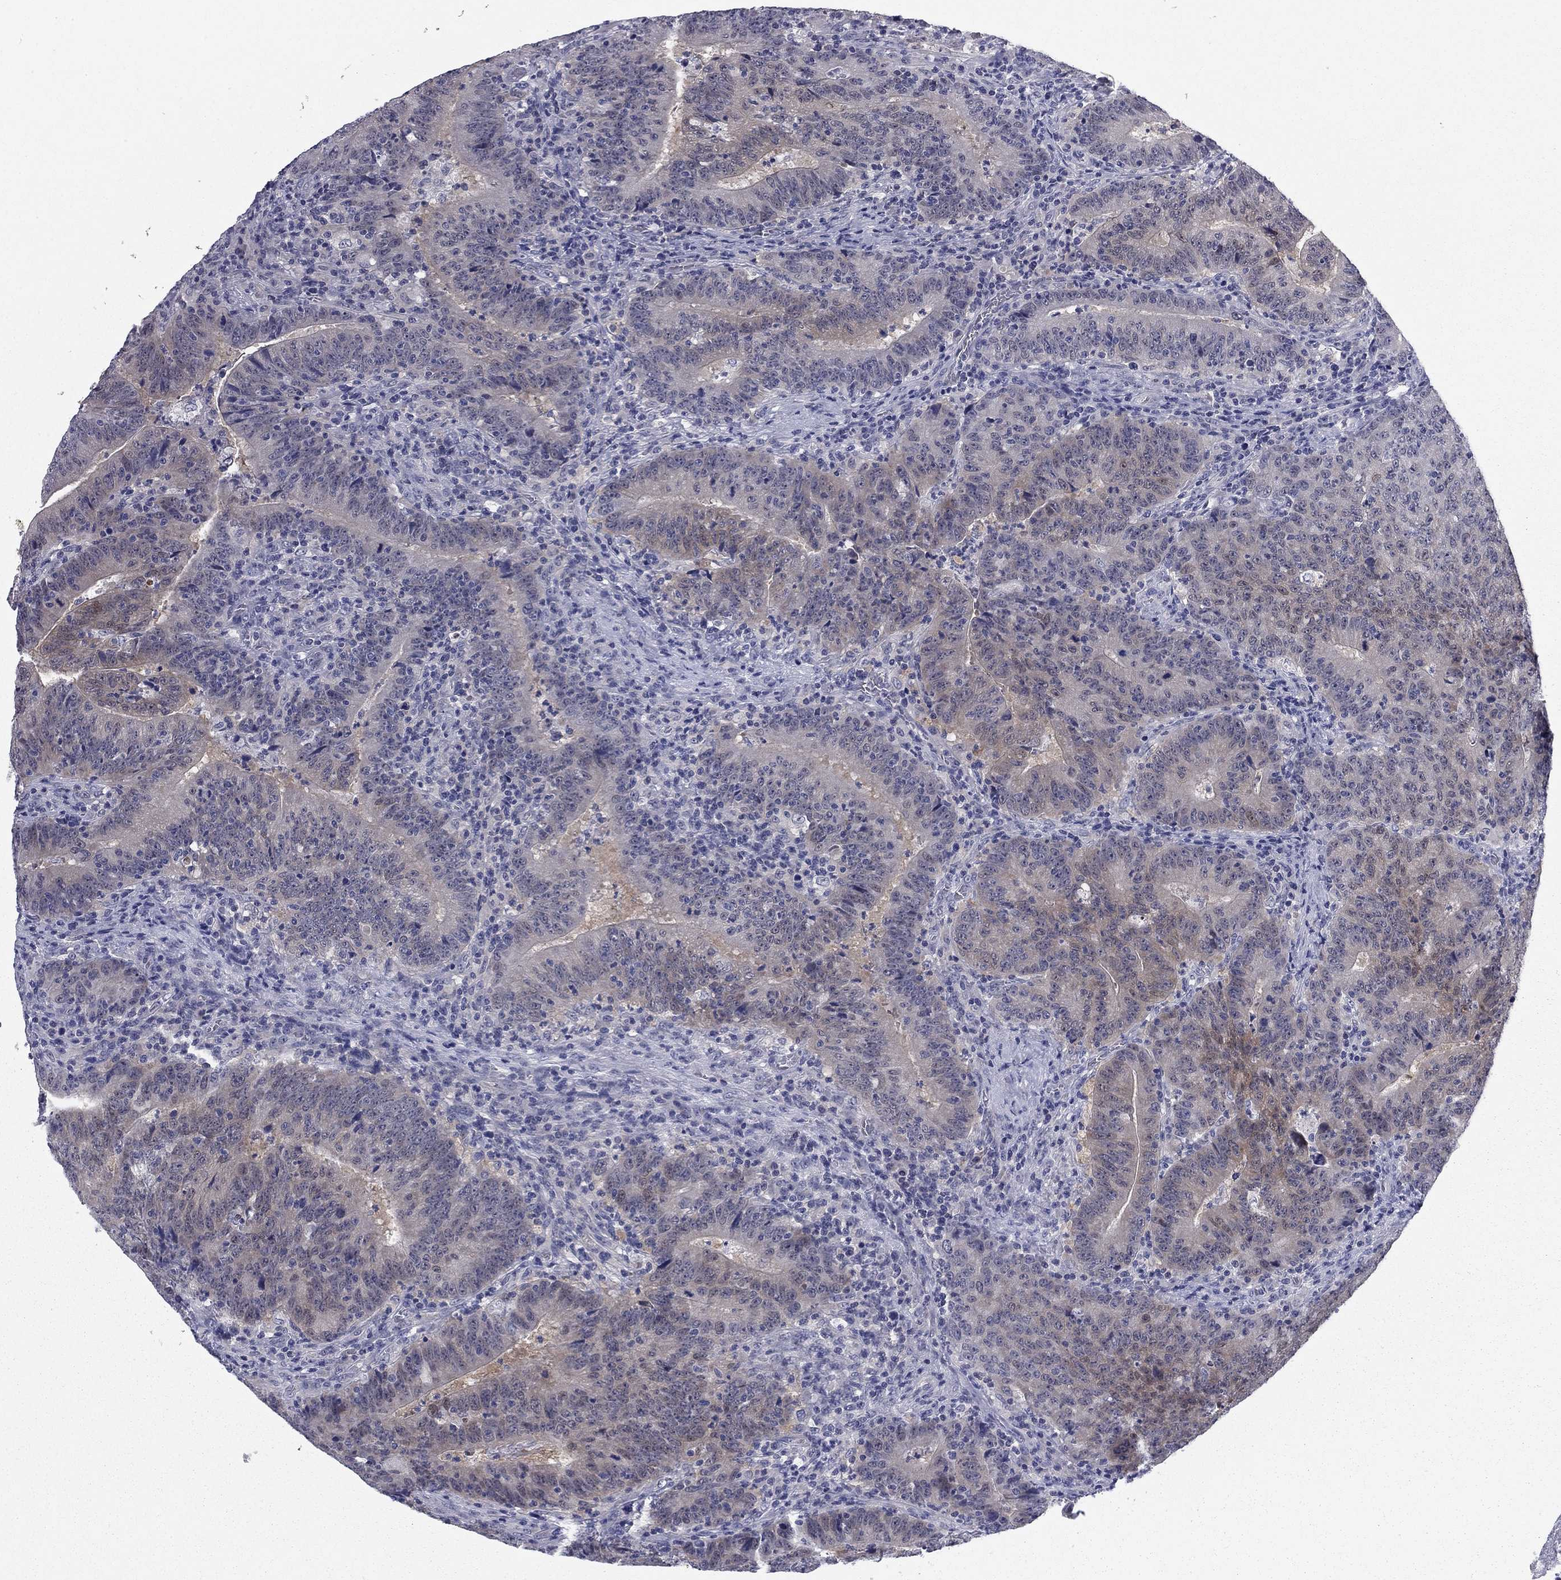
{"staining": {"intensity": "negative", "quantity": "none", "location": "none"}, "tissue": "colorectal cancer", "cell_type": "Tumor cells", "image_type": "cancer", "snomed": [{"axis": "morphology", "description": "Adenocarcinoma, NOS"}, {"axis": "topography", "description": "Colon"}], "caption": "DAB (3,3'-diaminobenzidine) immunohistochemical staining of human colorectal cancer (adenocarcinoma) shows no significant expression in tumor cells.", "gene": "REXO5", "patient": {"sex": "female", "age": 75}}